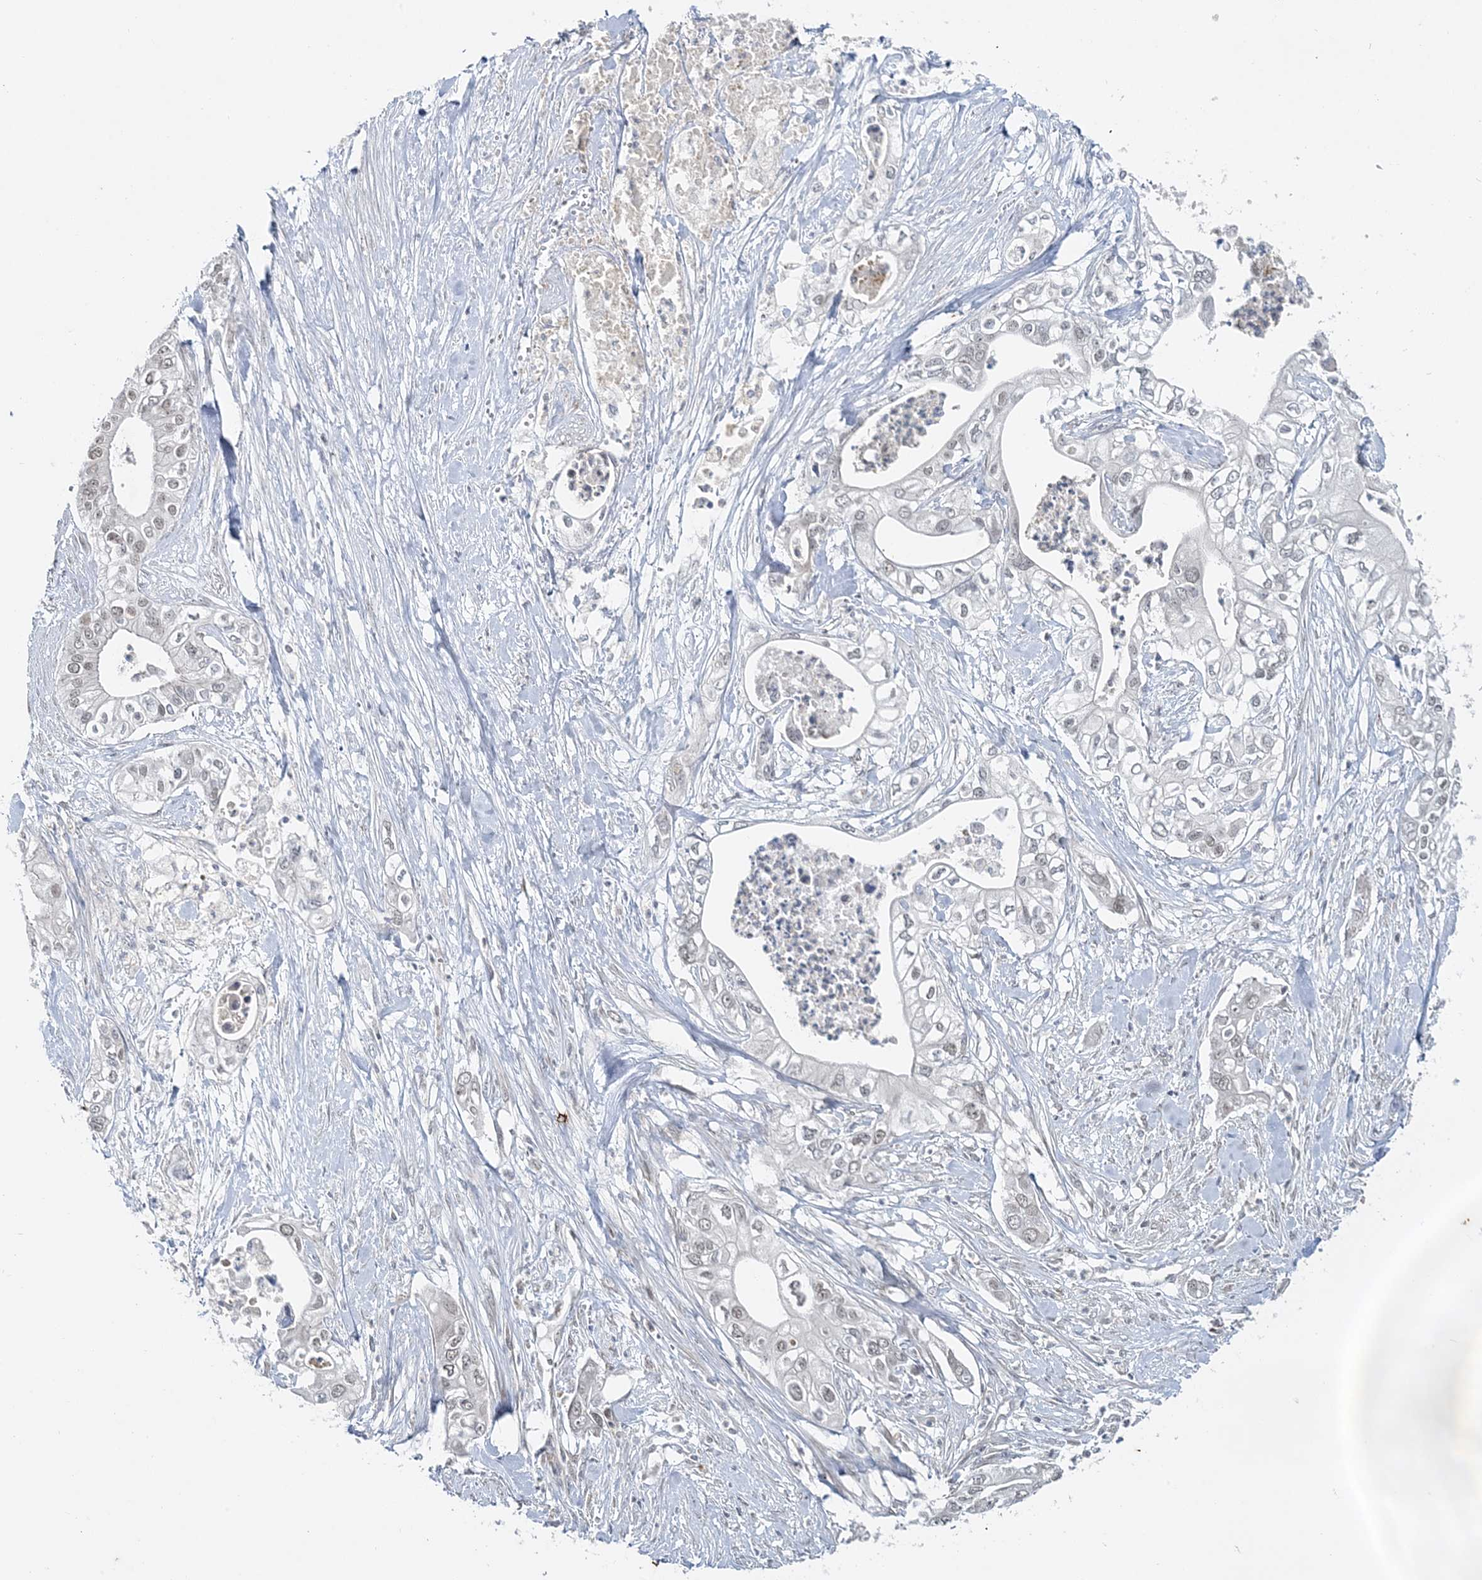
{"staining": {"intensity": "weak", "quantity": "<25%", "location": "nuclear"}, "tissue": "pancreatic cancer", "cell_type": "Tumor cells", "image_type": "cancer", "snomed": [{"axis": "morphology", "description": "Adenocarcinoma, NOS"}, {"axis": "topography", "description": "Pancreas"}], "caption": "IHC image of neoplastic tissue: human adenocarcinoma (pancreatic) stained with DAB (3,3'-diaminobenzidine) demonstrates no significant protein staining in tumor cells. (DAB IHC, high magnification).", "gene": "LEXM", "patient": {"sex": "female", "age": 78}}